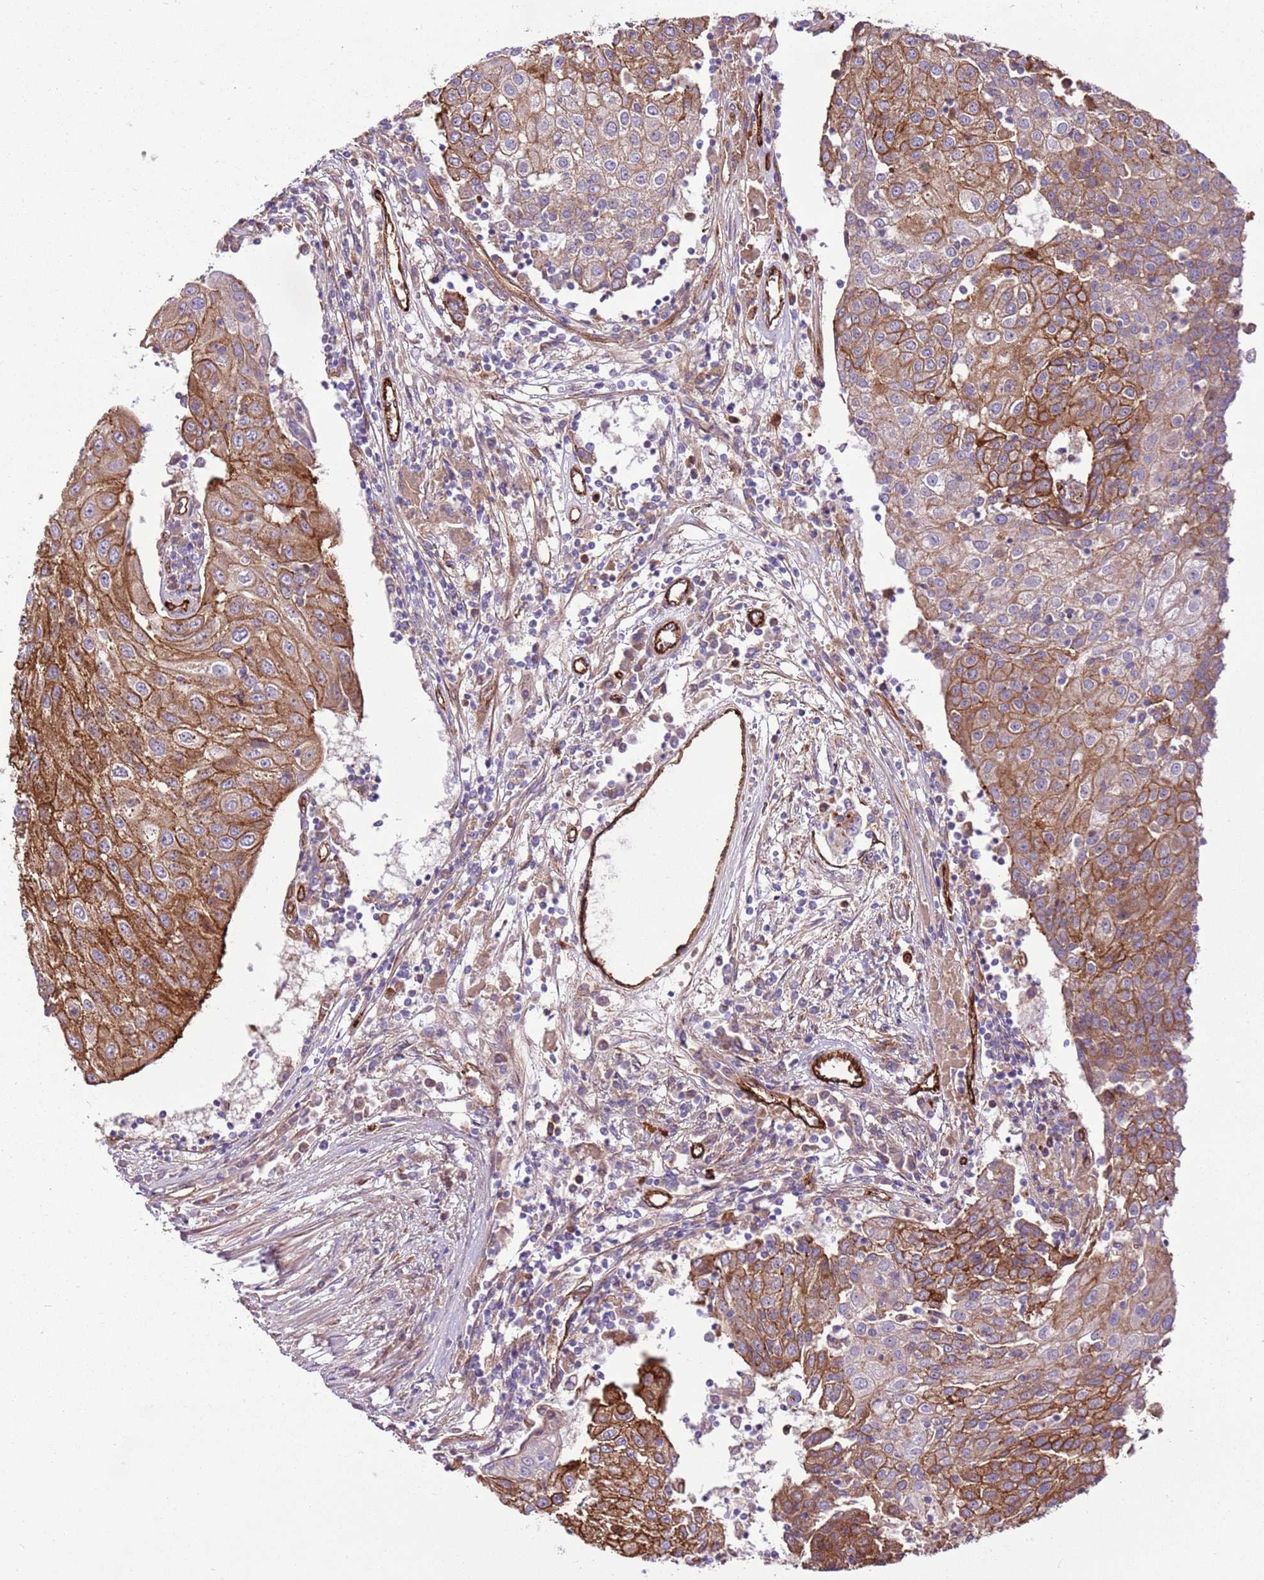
{"staining": {"intensity": "moderate", "quantity": ">75%", "location": "cytoplasmic/membranous"}, "tissue": "urothelial cancer", "cell_type": "Tumor cells", "image_type": "cancer", "snomed": [{"axis": "morphology", "description": "Urothelial carcinoma, High grade"}, {"axis": "topography", "description": "Urinary bladder"}], "caption": "Brown immunohistochemical staining in human high-grade urothelial carcinoma demonstrates moderate cytoplasmic/membranous expression in approximately >75% of tumor cells.", "gene": "ZNF827", "patient": {"sex": "female", "age": 85}}